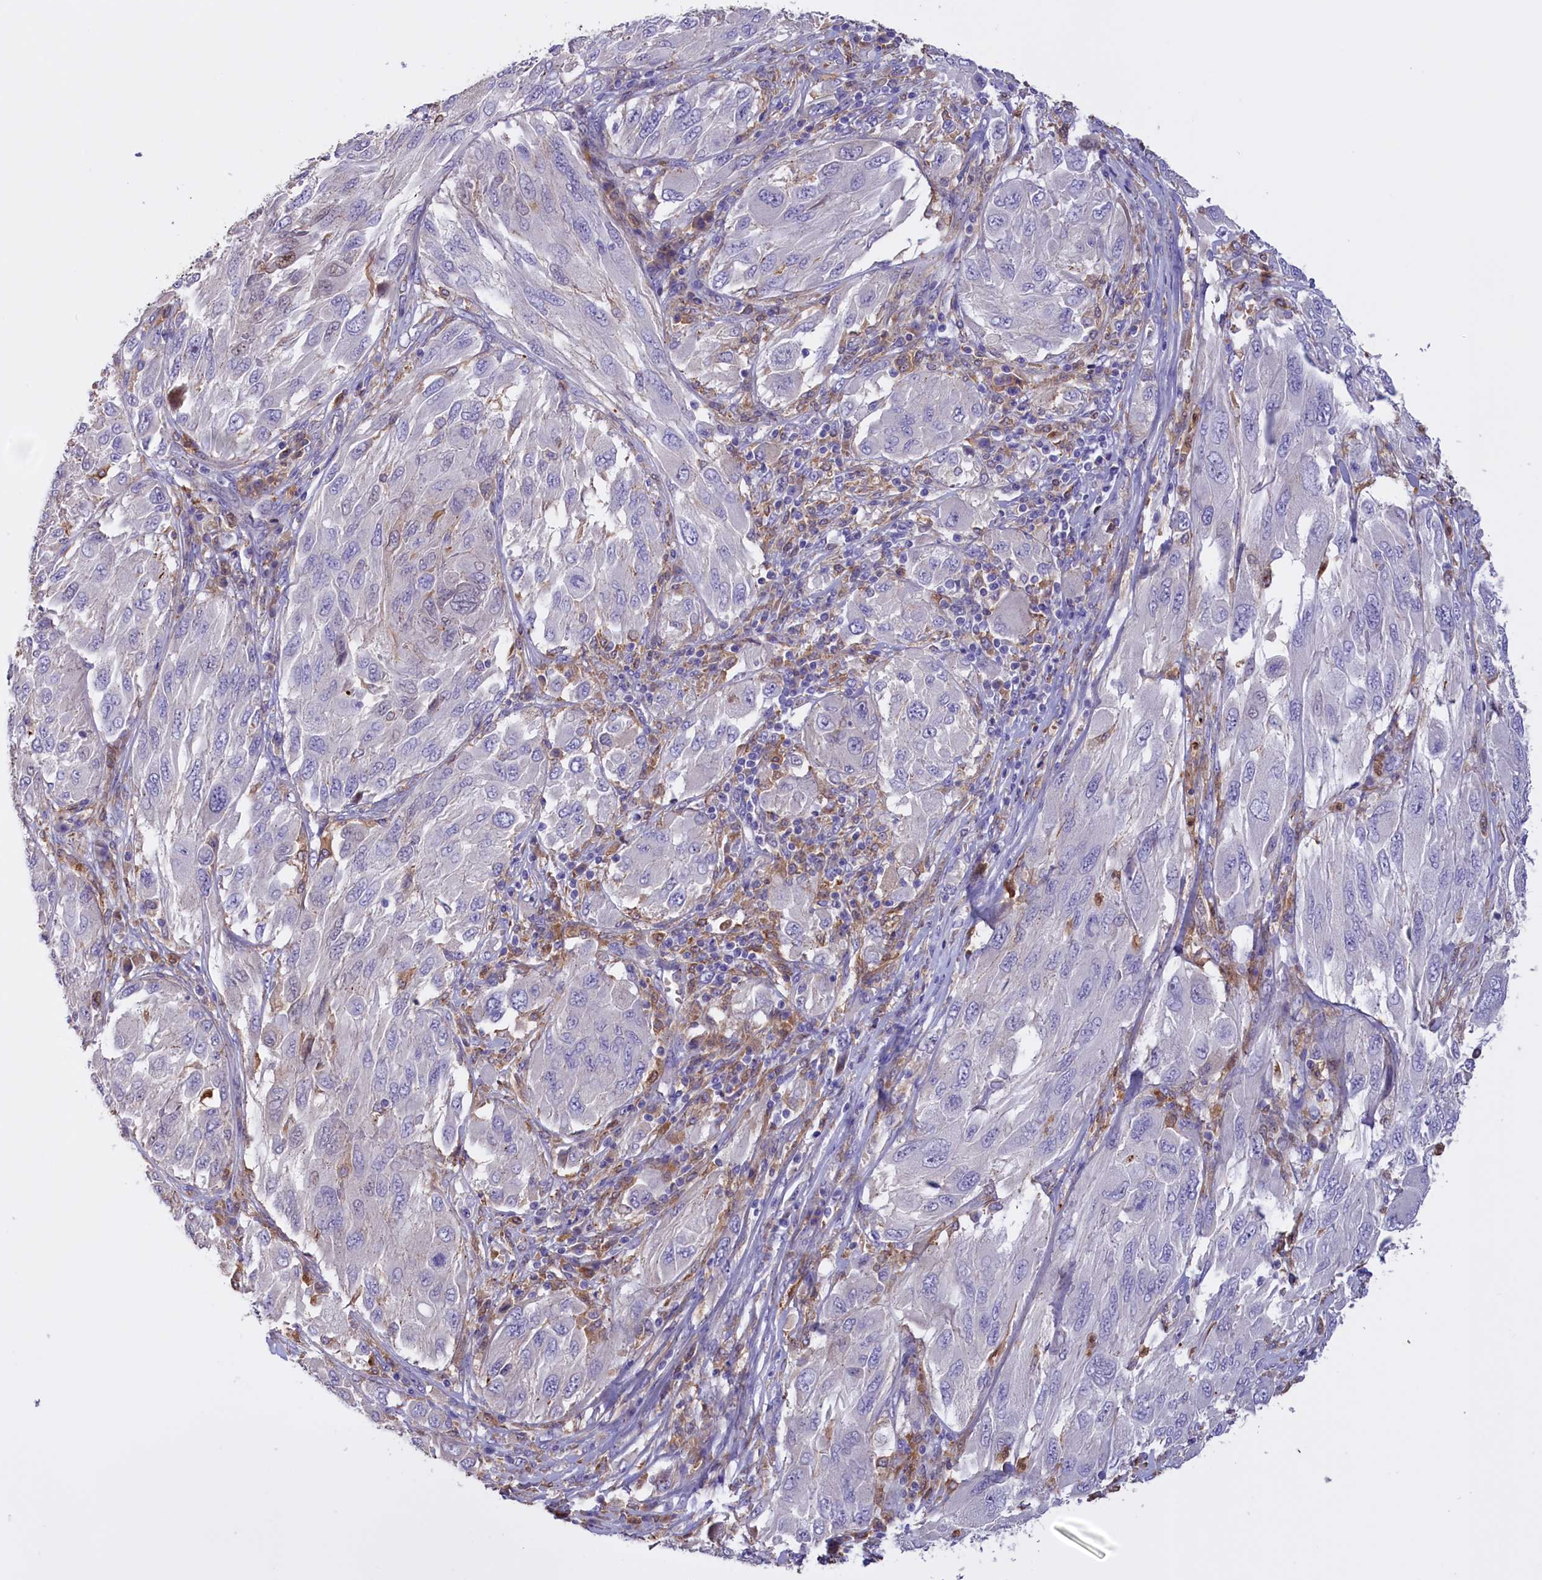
{"staining": {"intensity": "negative", "quantity": "none", "location": "none"}, "tissue": "melanoma", "cell_type": "Tumor cells", "image_type": "cancer", "snomed": [{"axis": "morphology", "description": "Malignant melanoma, NOS"}, {"axis": "topography", "description": "Skin"}], "caption": "Melanoma was stained to show a protein in brown. There is no significant positivity in tumor cells. (Brightfield microscopy of DAB immunohistochemistry (IHC) at high magnification).", "gene": "FAM149B1", "patient": {"sex": "female", "age": 91}}